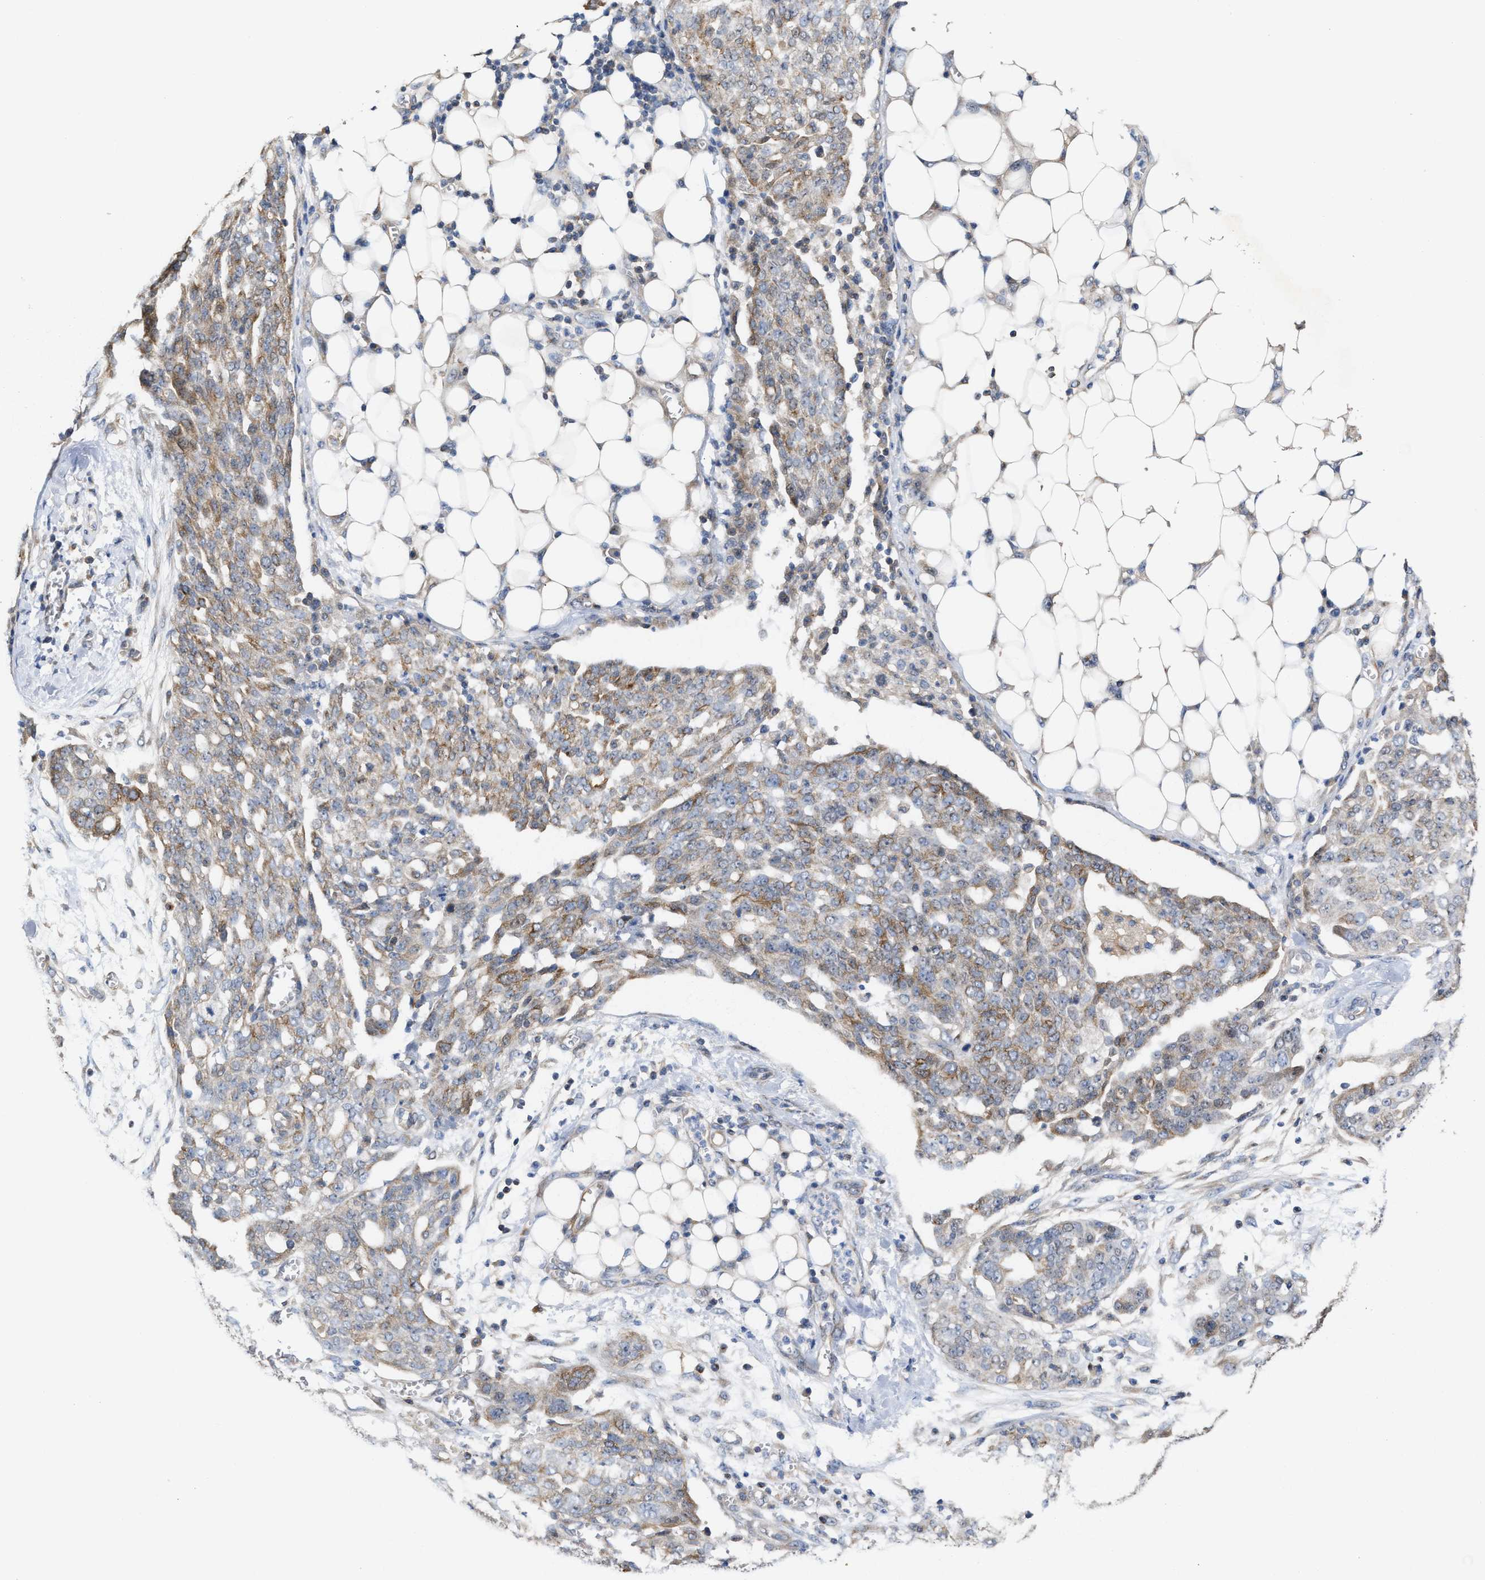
{"staining": {"intensity": "moderate", "quantity": "<25%", "location": "cytoplasmic/membranous"}, "tissue": "ovarian cancer", "cell_type": "Tumor cells", "image_type": "cancer", "snomed": [{"axis": "morphology", "description": "Cystadenocarcinoma, serous, NOS"}, {"axis": "topography", "description": "Soft tissue"}, {"axis": "topography", "description": "Ovary"}], "caption": "Ovarian serous cystadenocarcinoma was stained to show a protein in brown. There is low levels of moderate cytoplasmic/membranous positivity in about <25% of tumor cells.", "gene": "BBLN", "patient": {"sex": "female", "age": 57}}